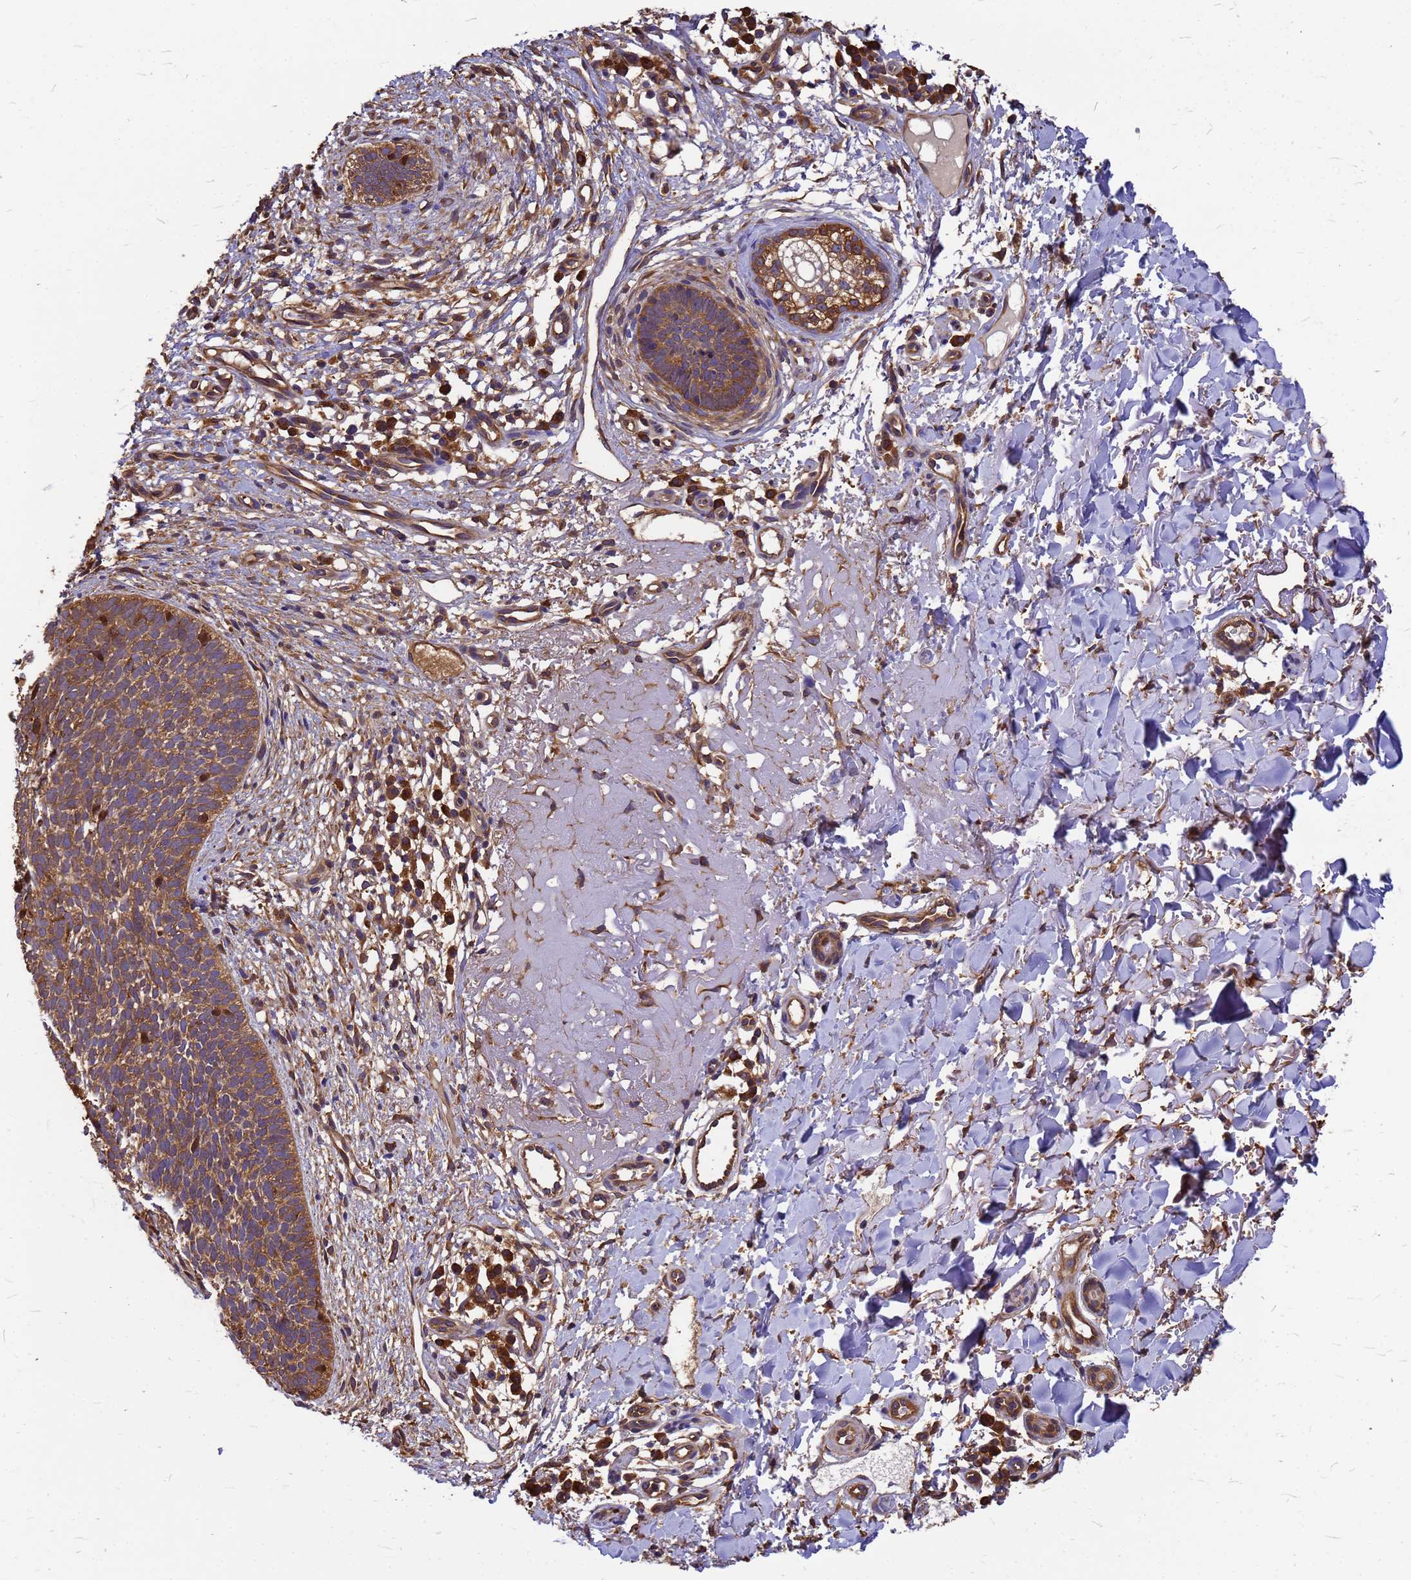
{"staining": {"intensity": "moderate", "quantity": ">75%", "location": "cytoplasmic/membranous"}, "tissue": "skin cancer", "cell_type": "Tumor cells", "image_type": "cancer", "snomed": [{"axis": "morphology", "description": "Basal cell carcinoma"}, {"axis": "topography", "description": "Skin"}], "caption": "There is medium levels of moderate cytoplasmic/membranous positivity in tumor cells of skin cancer (basal cell carcinoma), as demonstrated by immunohistochemical staining (brown color).", "gene": "GID4", "patient": {"sex": "male", "age": 84}}